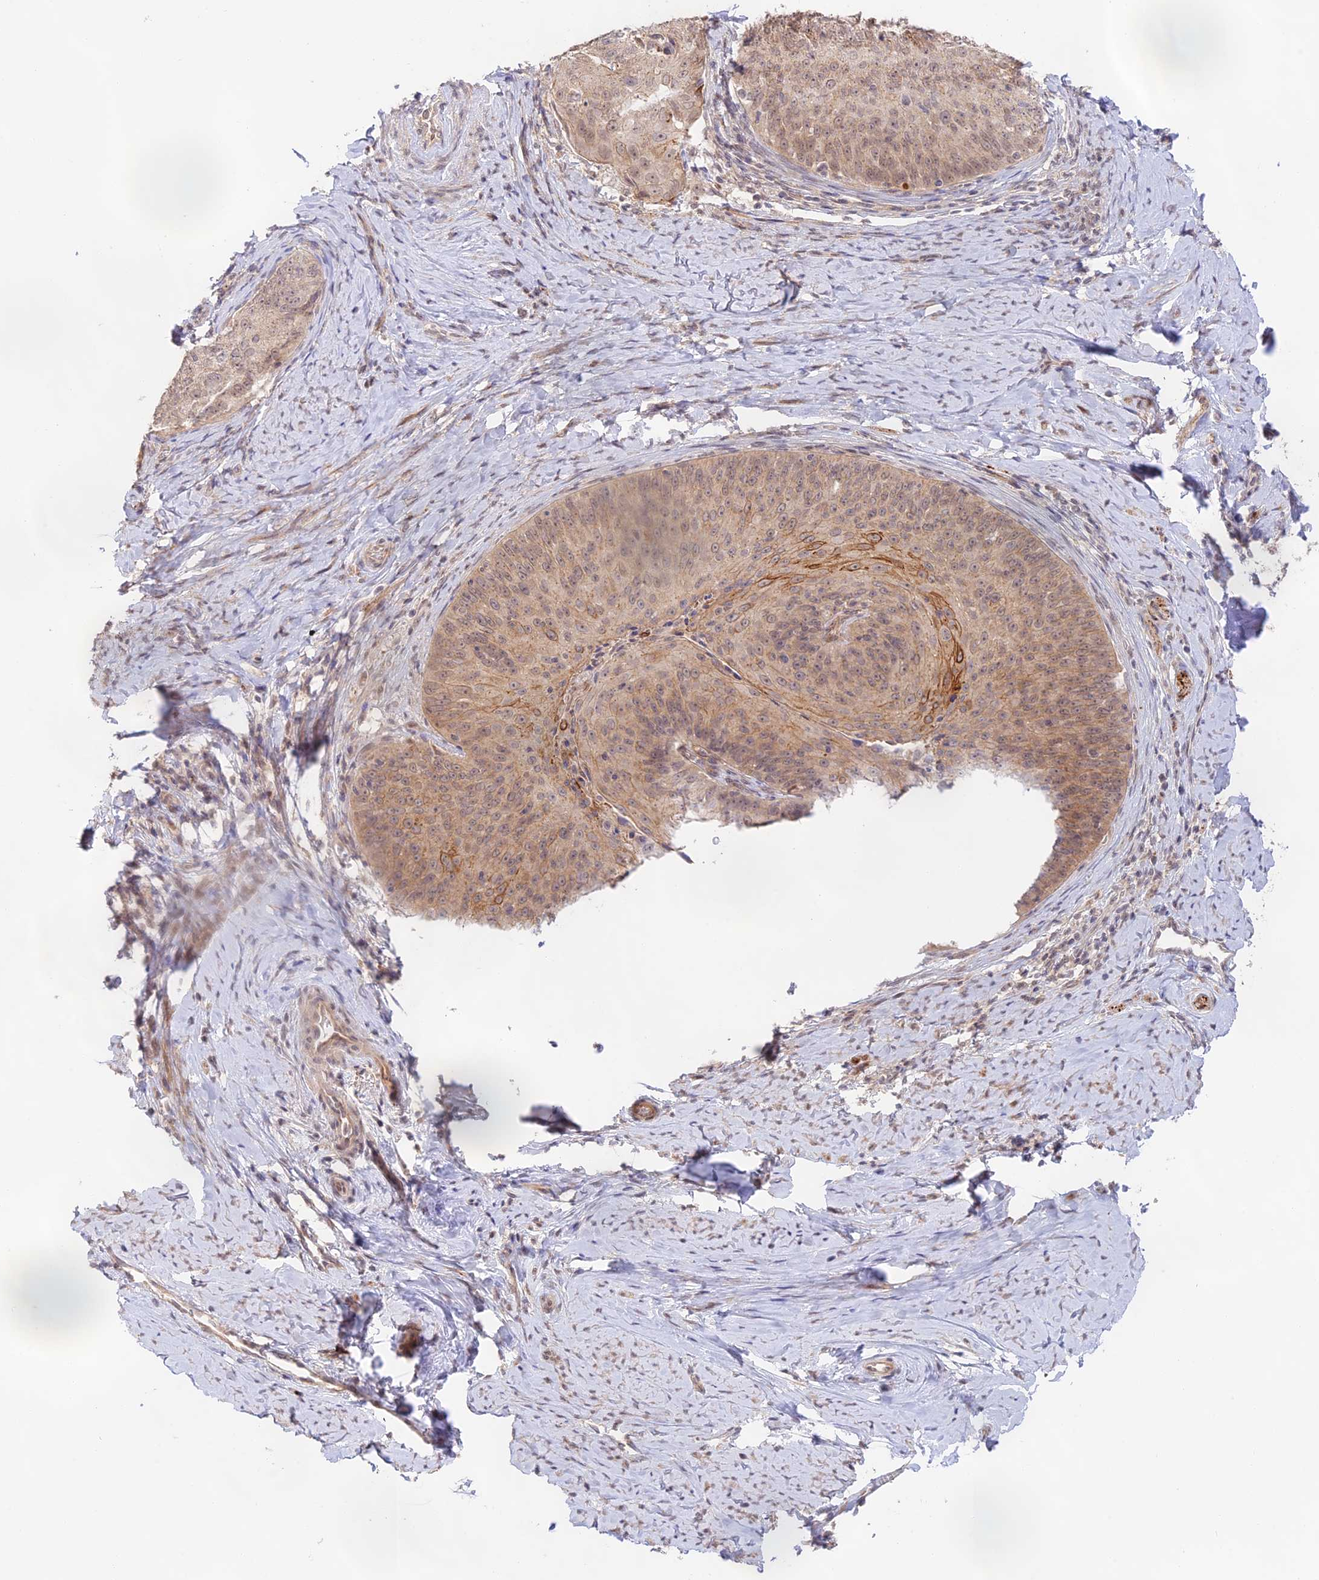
{"staining": {"intensity": "moderate", "quantity": ">75%", "location": "cytoplasmic/membranous"}, "tissue": "cervical cancer", "cell_type": "Tumor cells", "image_type": "cancer", "snomed": [{"axis": "morphology", "description": "Squamous cell carcinoma, NOS"}, {"axis": "topography", "description": "Cervix"}], "caption": "Squamous cell carcinoma (cervical) tissue exhibits moderate cytoplasmic/membranous expression in about >75% of tumor cells, visualized by immunohistochemistry. The staining was performed using DAB, with brown indicating positive protein expression. Nuclei are stained blue with hematoxylin.", "gene": "CAMSAP3", "patient": {"sex": "female", "age": 50}}